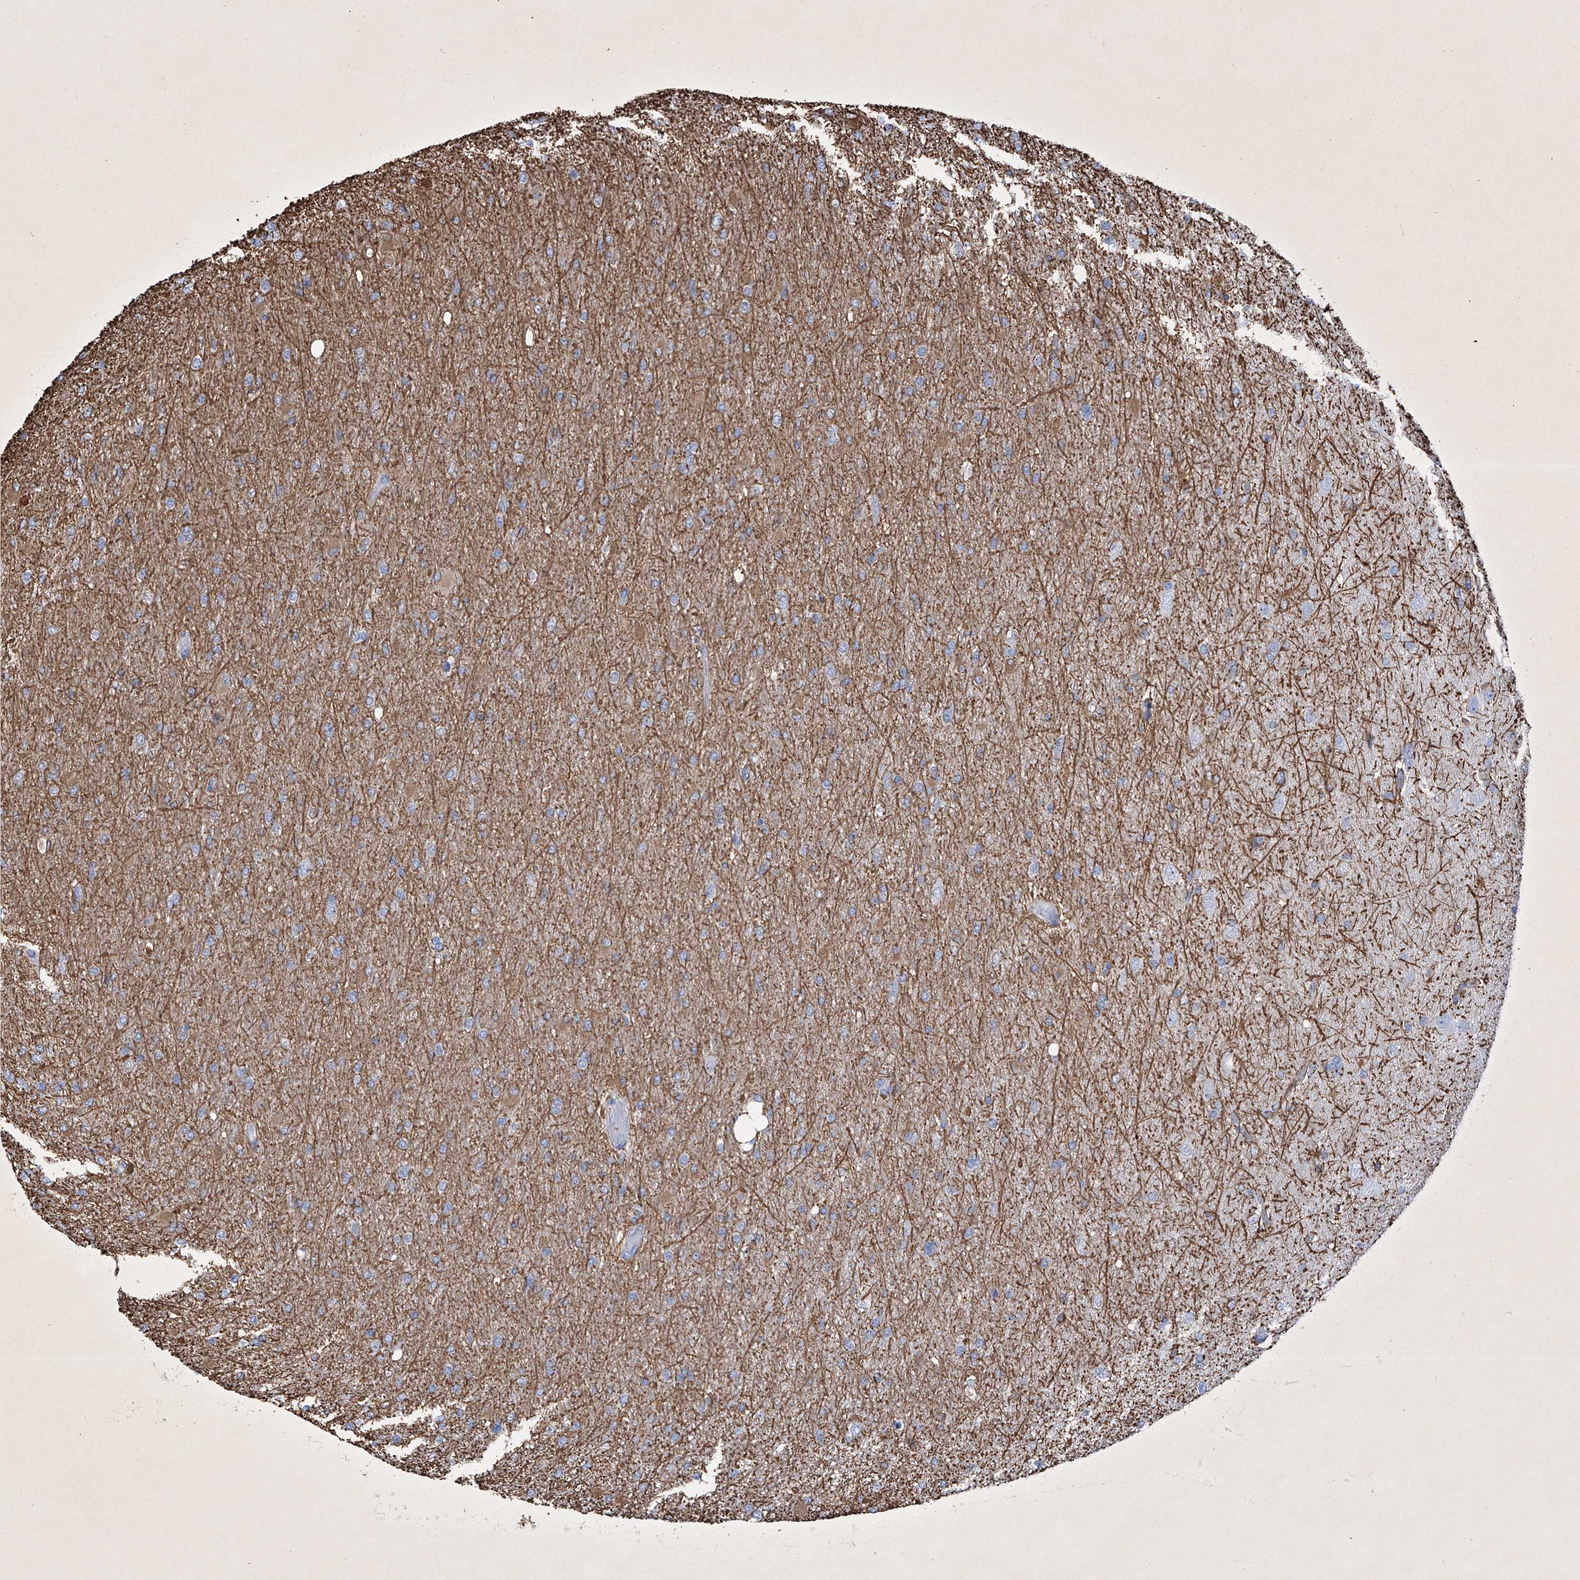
{"staining": {"intensity": "negative", "quantity": "none", "location": "none"}, "tissue": "glioma", "cell_type": "Tumor cells", "image_type": "cancer", "snomed": [{"axis": "morphology", "description": "Glioma, malignant, High grade"}, {"axis": "topography", "description": "Cerebral cortex"}], "caption": "Tumor cells show no significant positivity in malignant glioma (high-grade).", "gene": "ADRA1A", "patient": {"sex": "female", "age": 36}}